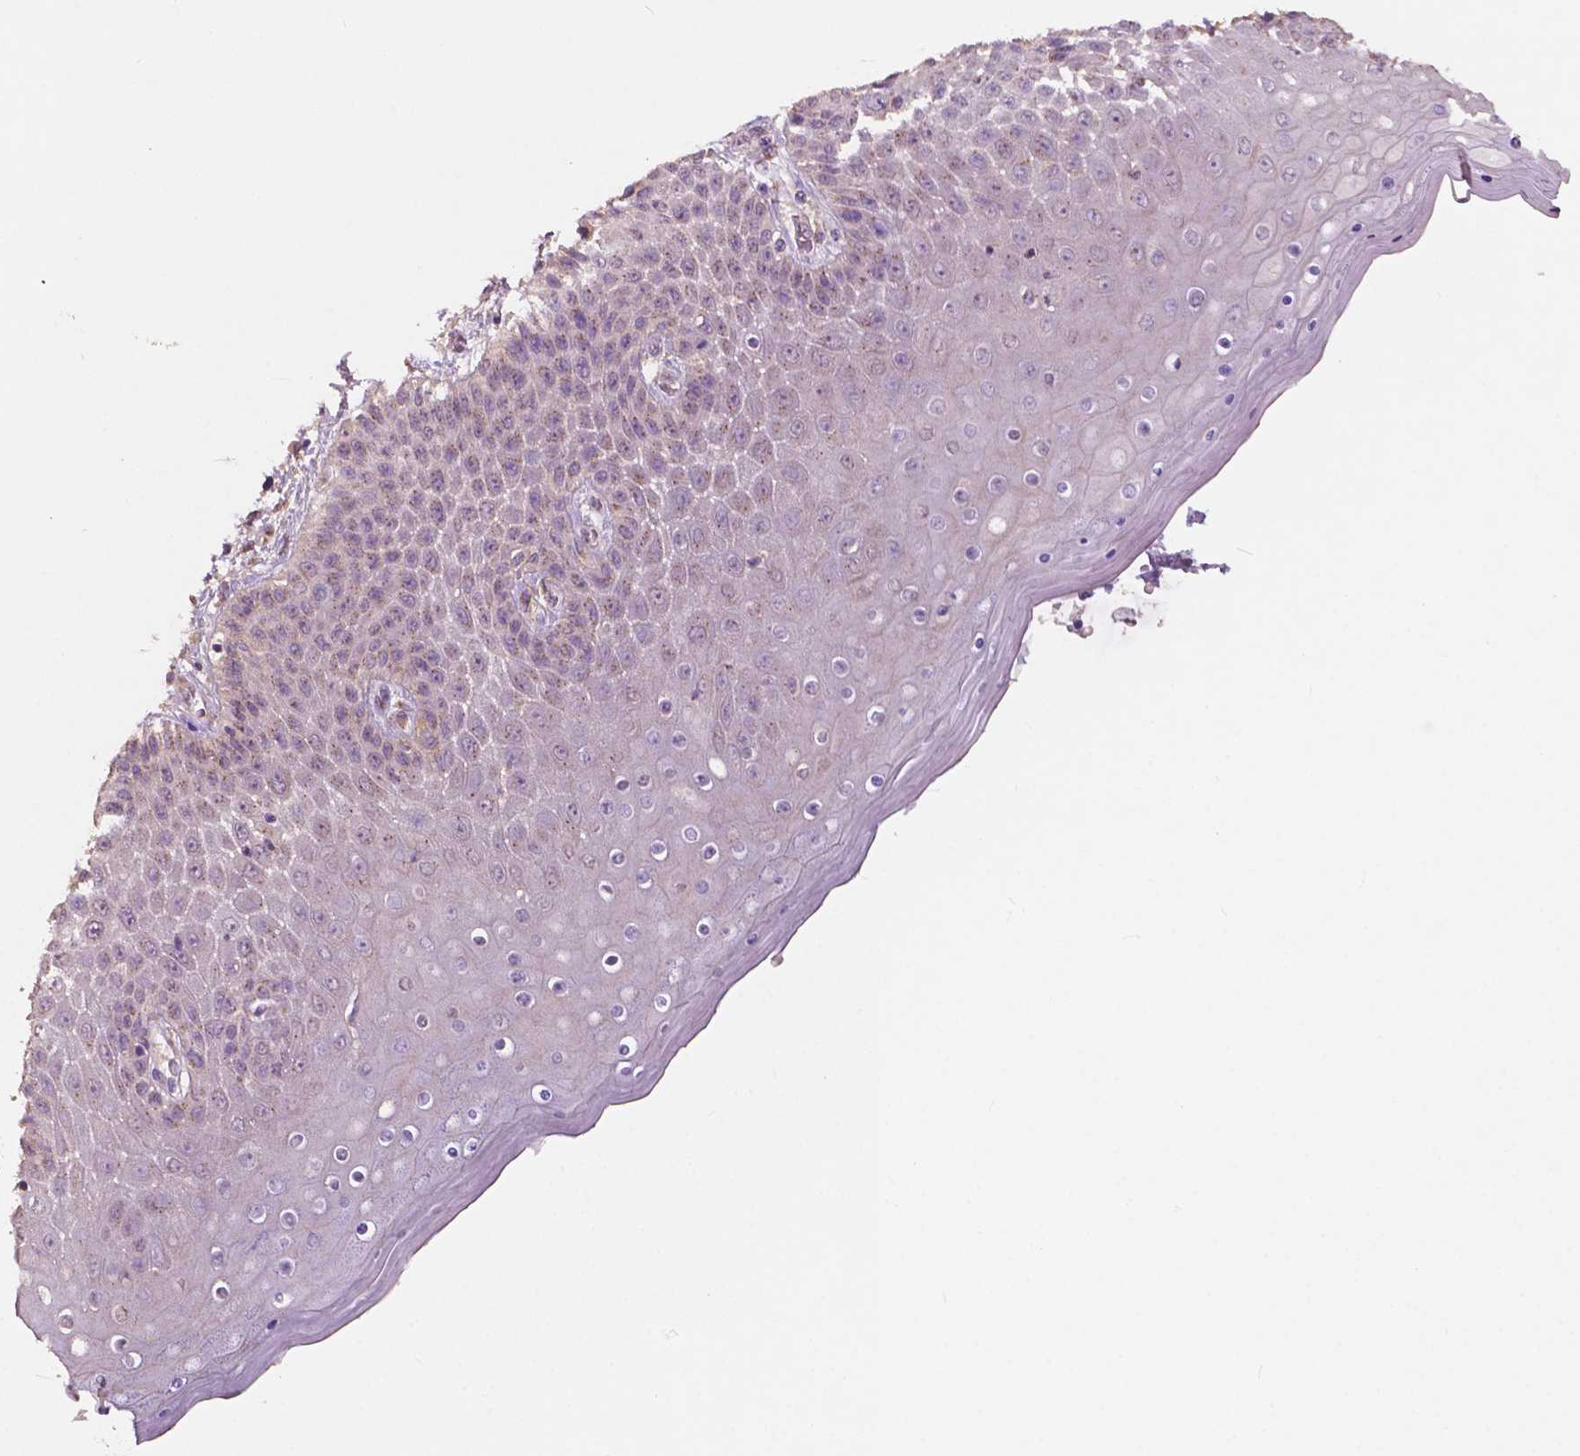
{"staining": {"intensity": "moderate", "quantity": "25%-75%", "location": "cytoplasmic/membranous"}, "tissue": "skin", "cell_type": "Epidermal cells", "image_type": "normal", "snomed": [{"axis": "morphology", "description": "Normal tissue, NOS"}, {"axis": "topography", "description": "Anal"}], "caption": "Normal skin was stained to show a protein in brown. There is medium levels of moderate cytoplasmic/membranous expression in about 25%-75% of epidermal cells.", "gene": "CHPT1", "patient": {"sex": "female", "age": 46}}